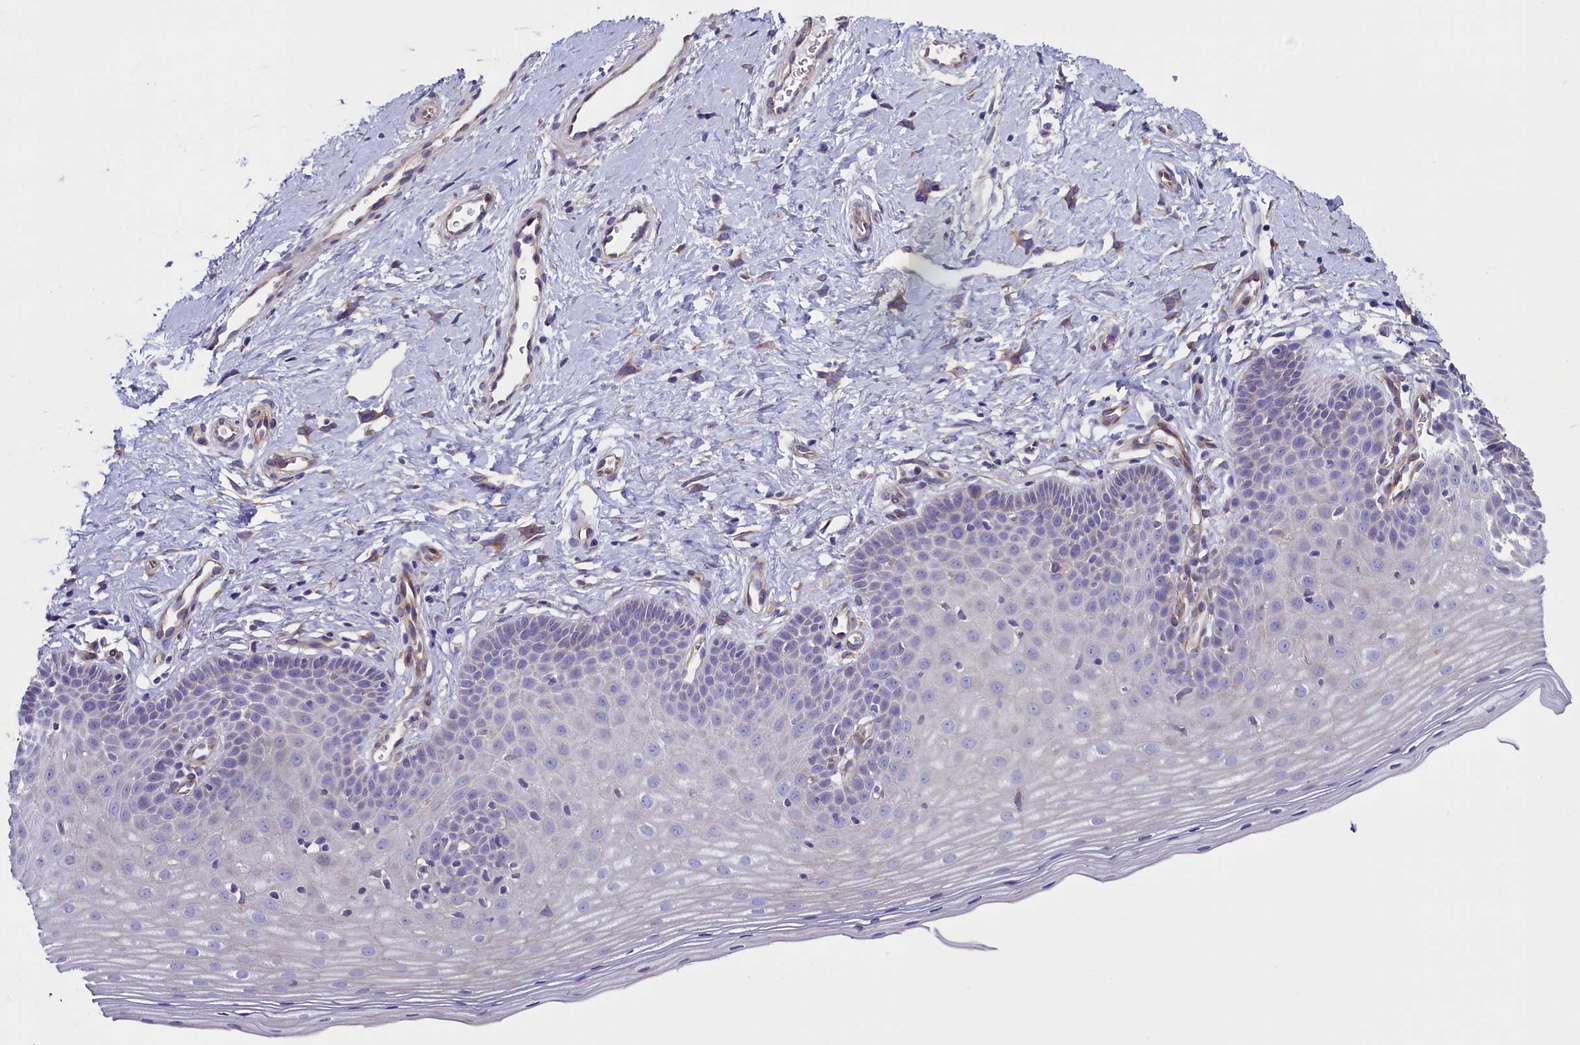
{"staining": {"intensity": "negative", "quantity": "none", "location": "none"}, "tissue": "cervix", "cell_type": "Glandular cells", "image_type": "normal", "snomed": [{"axis": "morphology", "description": "Normal tissue, NOS"}, {"axis": "topography", "description": "Cervix"}], "caption": "The IHC photomicrograph has no significant staining in glandular cells of cervix. The staining is performed using DAB brown chromogen with nuclei counter-stained in using hematoxylin.", "gene": "GPR108", "patient": {"sex": "female", "age": 36}}